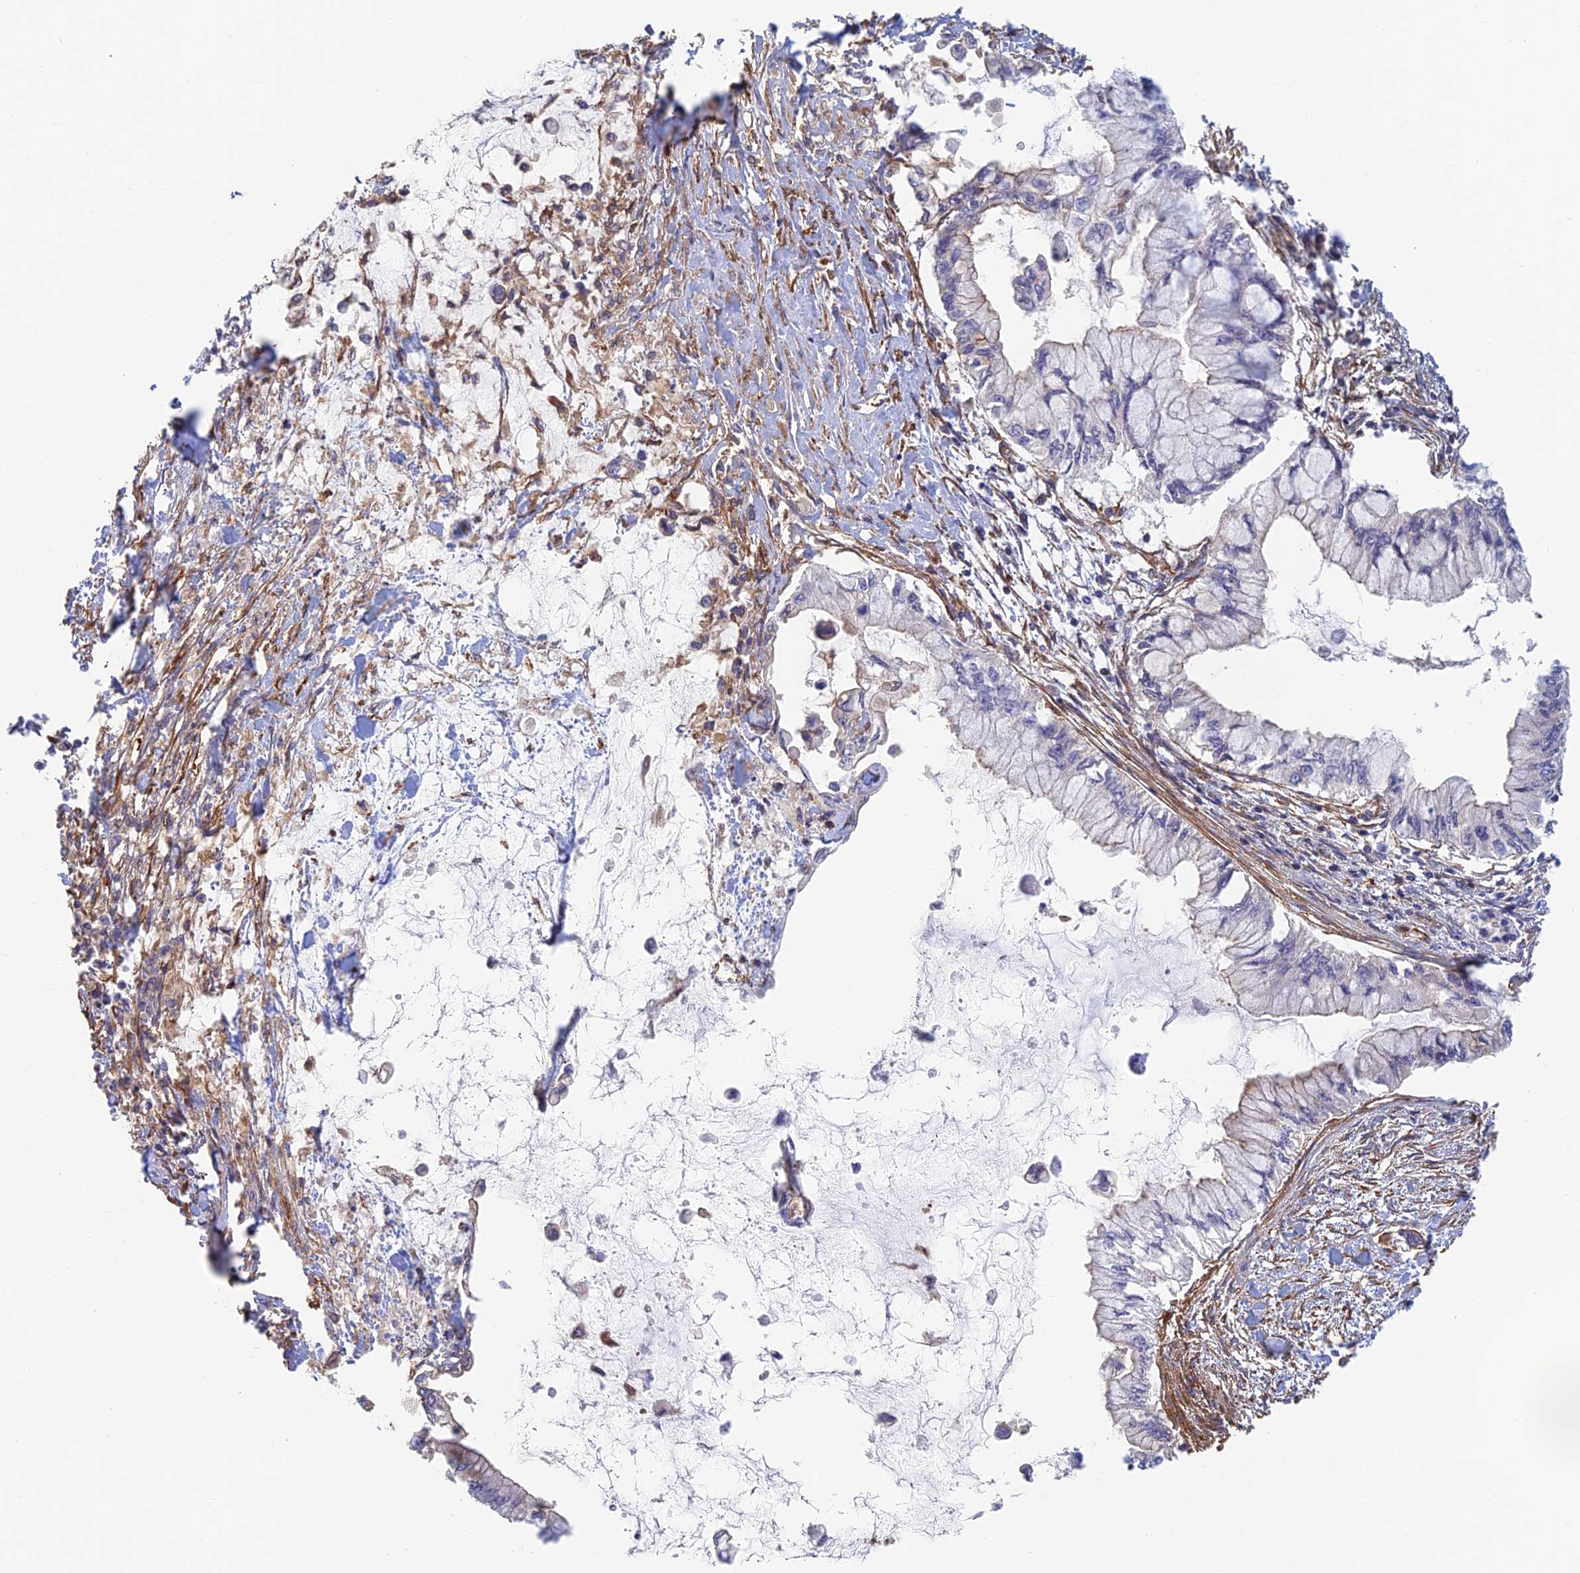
{"staining": {"intensity": "negative", "quantity": "none", "location": "none"}, "tissue": "pancreatic cancer", "cell_type": "Tumor cells", "image_type": "cancer", "snomed": [{"axis": "morphology", "description": "Adenocarcinoma, NOS"}, {"axis": "topography", "description": "Pancreas"}], "caption": "A histopathology image of human pancreatic cancer (adenocarcinoma) is negative for staining in tumor cells. (DAB (3,3'-diaminobenzidine) immunohistochemistry with hematoxylin counter stain).", "gene": "PAK4", "patient": {"sex": "male", "age": 48}}